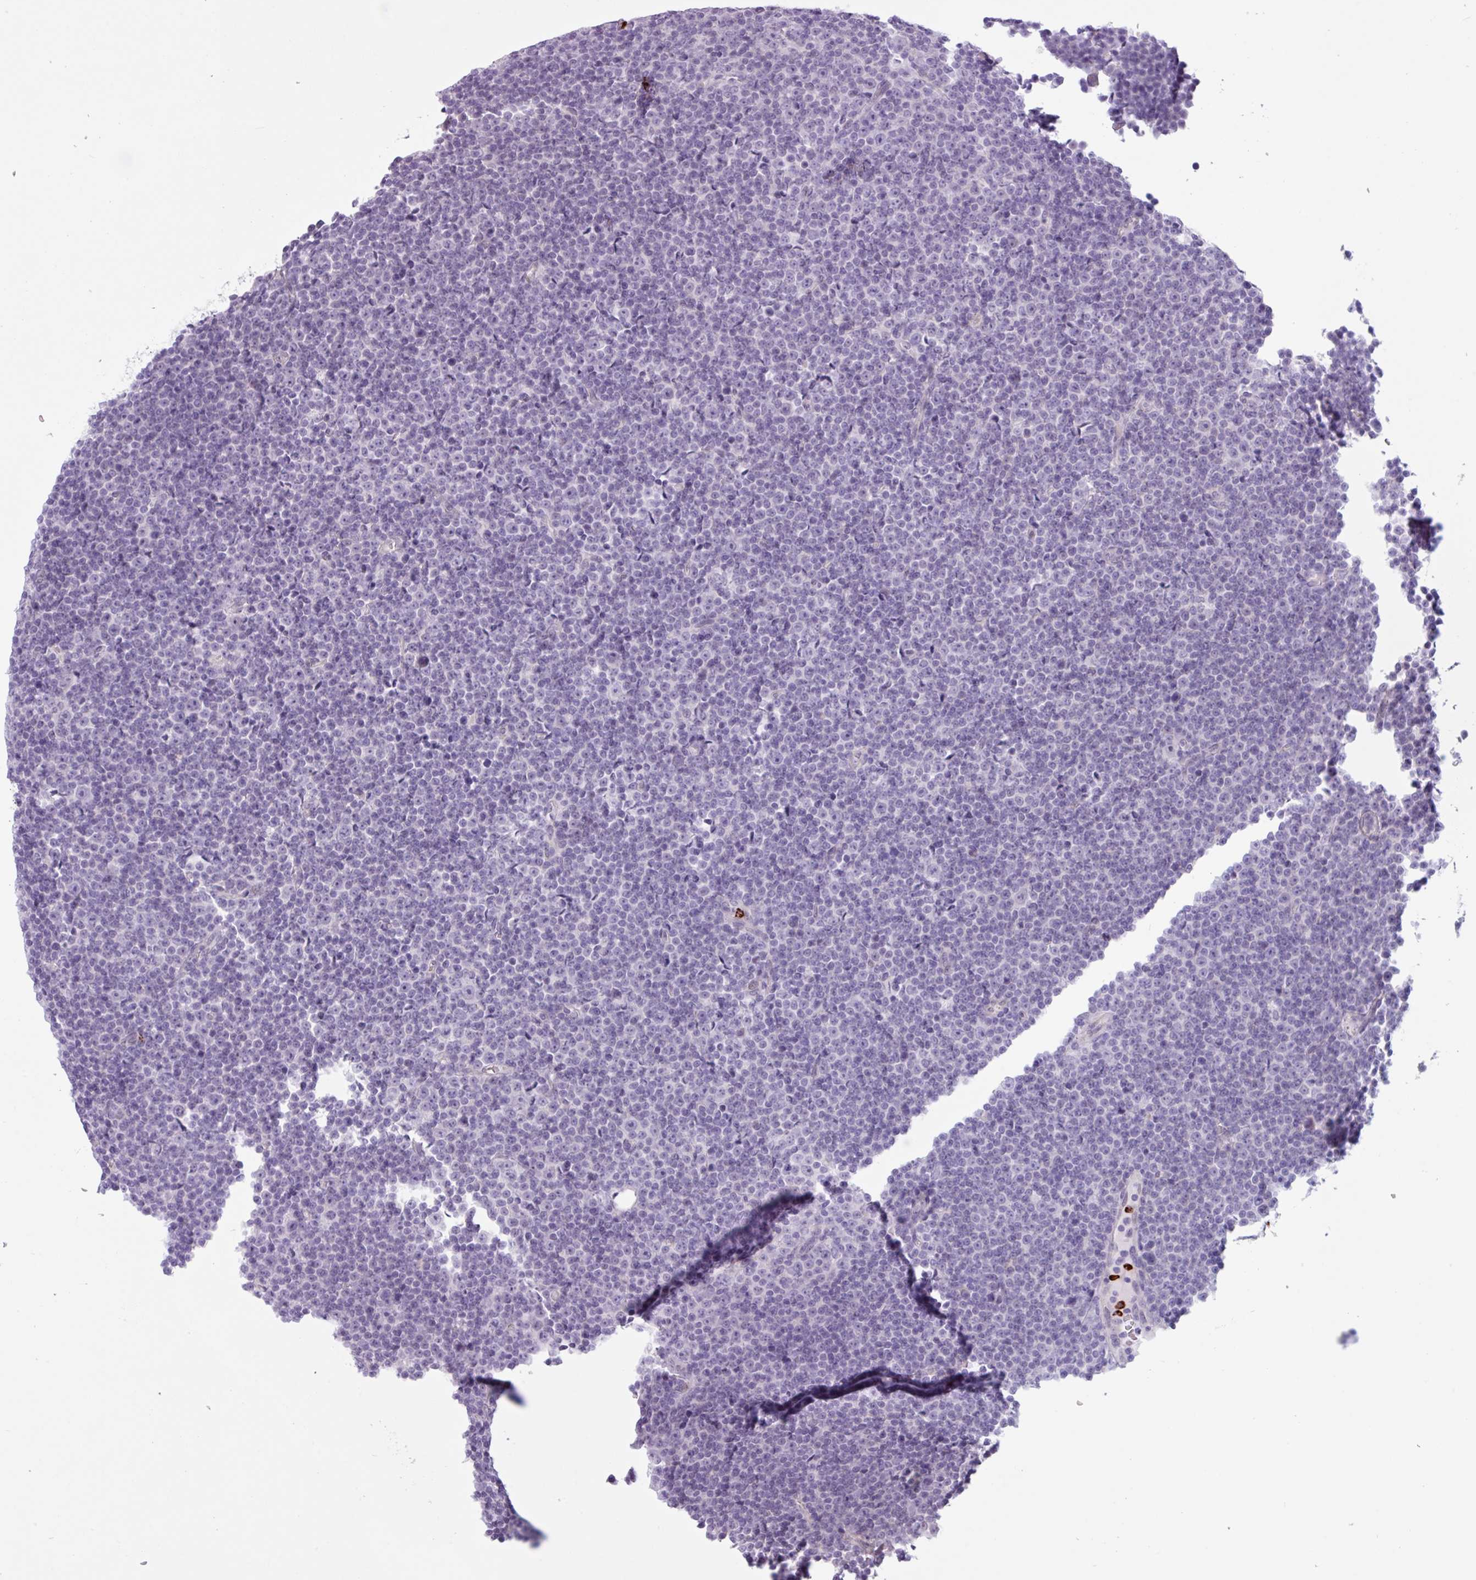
{"staining": {"intensity": "negative", "quantity": "none", "location": "none"}, "tissue": "lymphoma", "cell_type": "Tumor cells", "image_type": "cancer", "snomed": [{"axis": "morphology", "description": "Malignant lymphoma, non-Hodgkin's type, Low grade"}, {"axis": "topography", "description": "Lymph node"}], "caption": "Immunohistochemistry image of neoplastic tissue: malignant lymphoma, non-Hodgkin's type (low-grade) stained with DAB shows no significant protein expression in tumor cells.", "gene": "TMEM178A", "patient": {"sex": "female", "age": 67}}